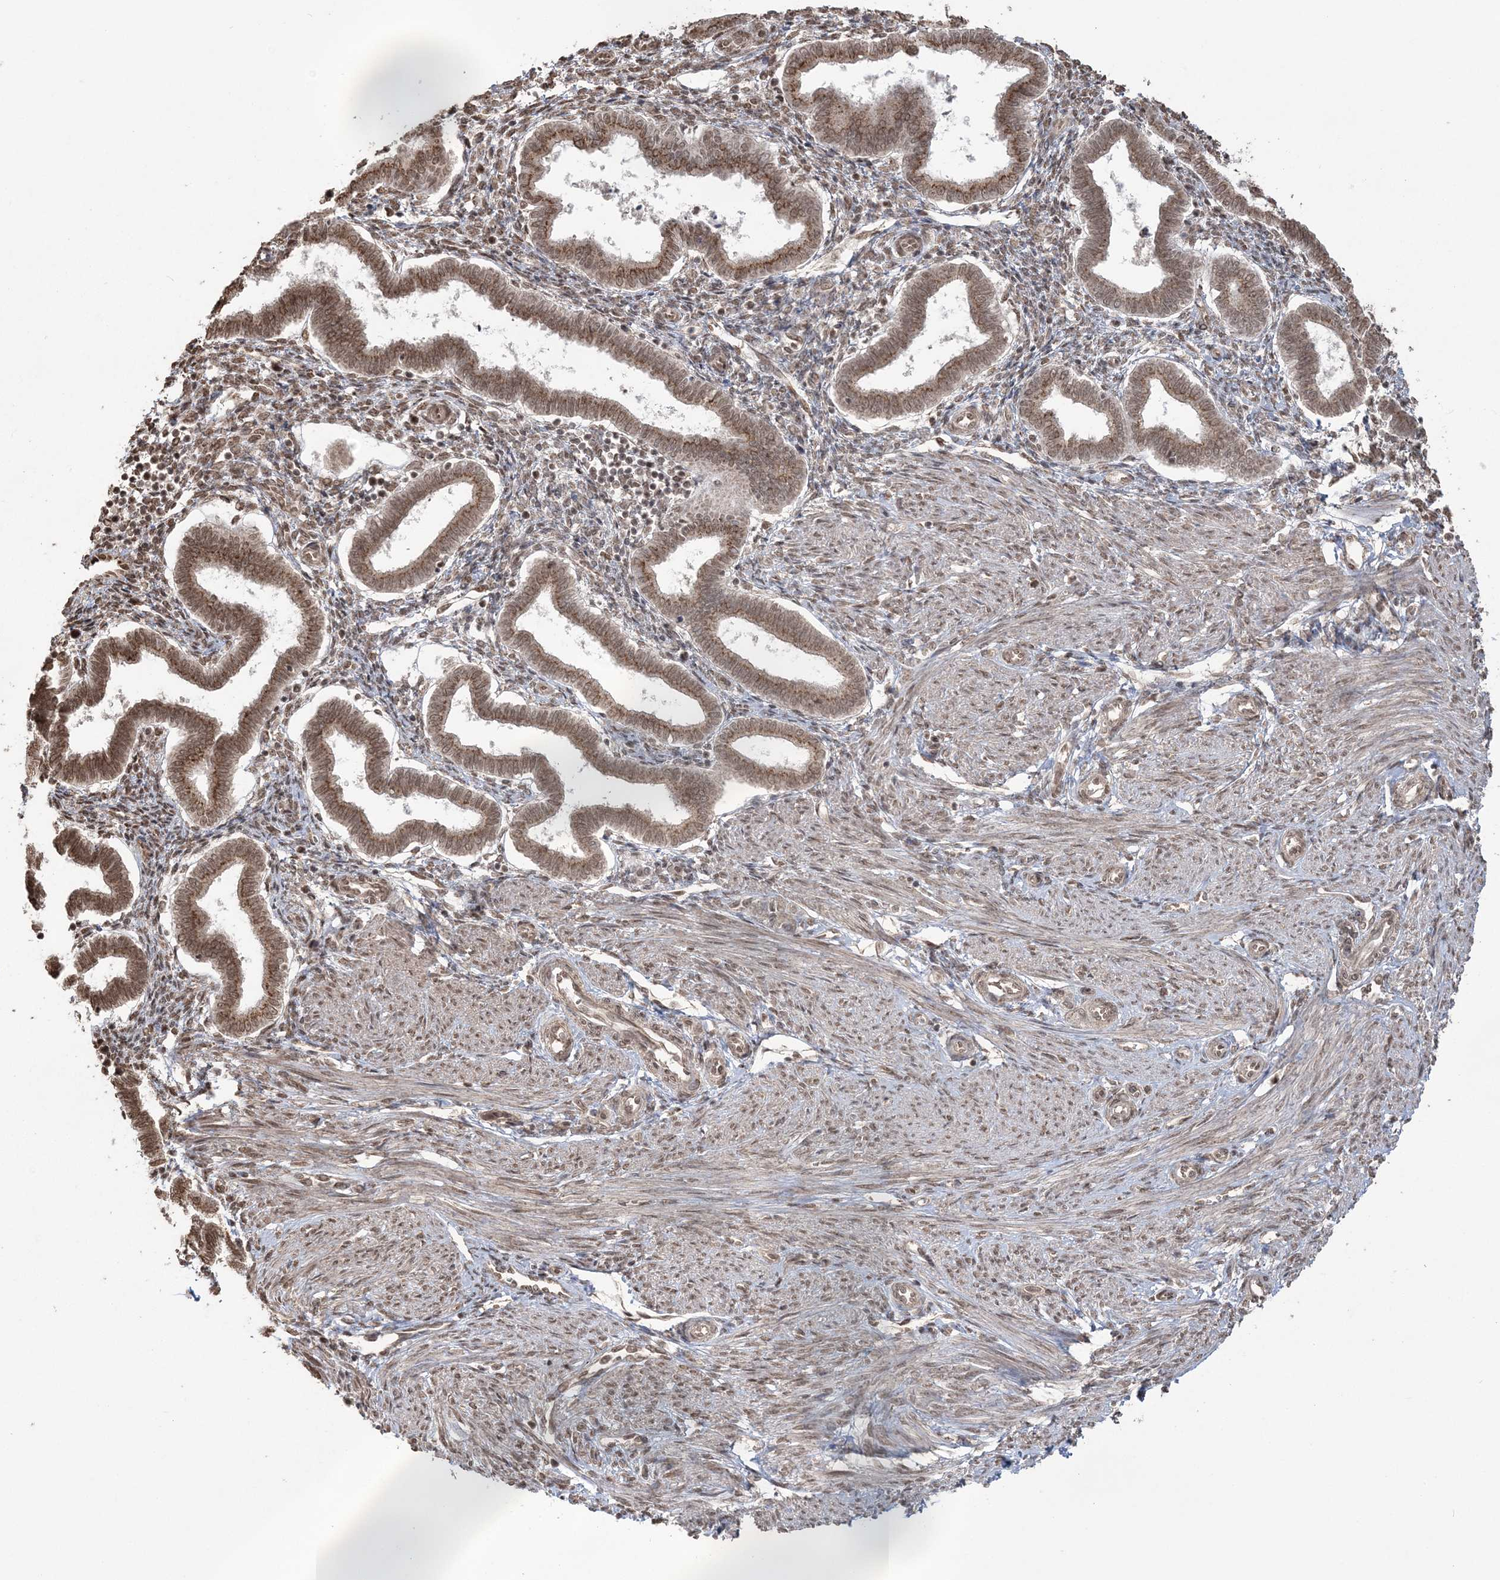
{"staining": {"intensity": "moderate", "quantity": ">75%", "location": "nuclear"}, "tissue": "endometrium", "cell_type": "Cells in endometrial stroma", "image_type": "normal", "snomed": [{"axis": "morphology", "description": "Normal tissue, NOS"}, {"axis": "topography", "description": "Endometrium"}], "caption": "Protein analysis of normal endometrium displays moderate nuclear staining in approximately >75% of cells in endometrial stroma.", "gene": "ZNF839", "patient": {"sex": "female", "age": 24}}